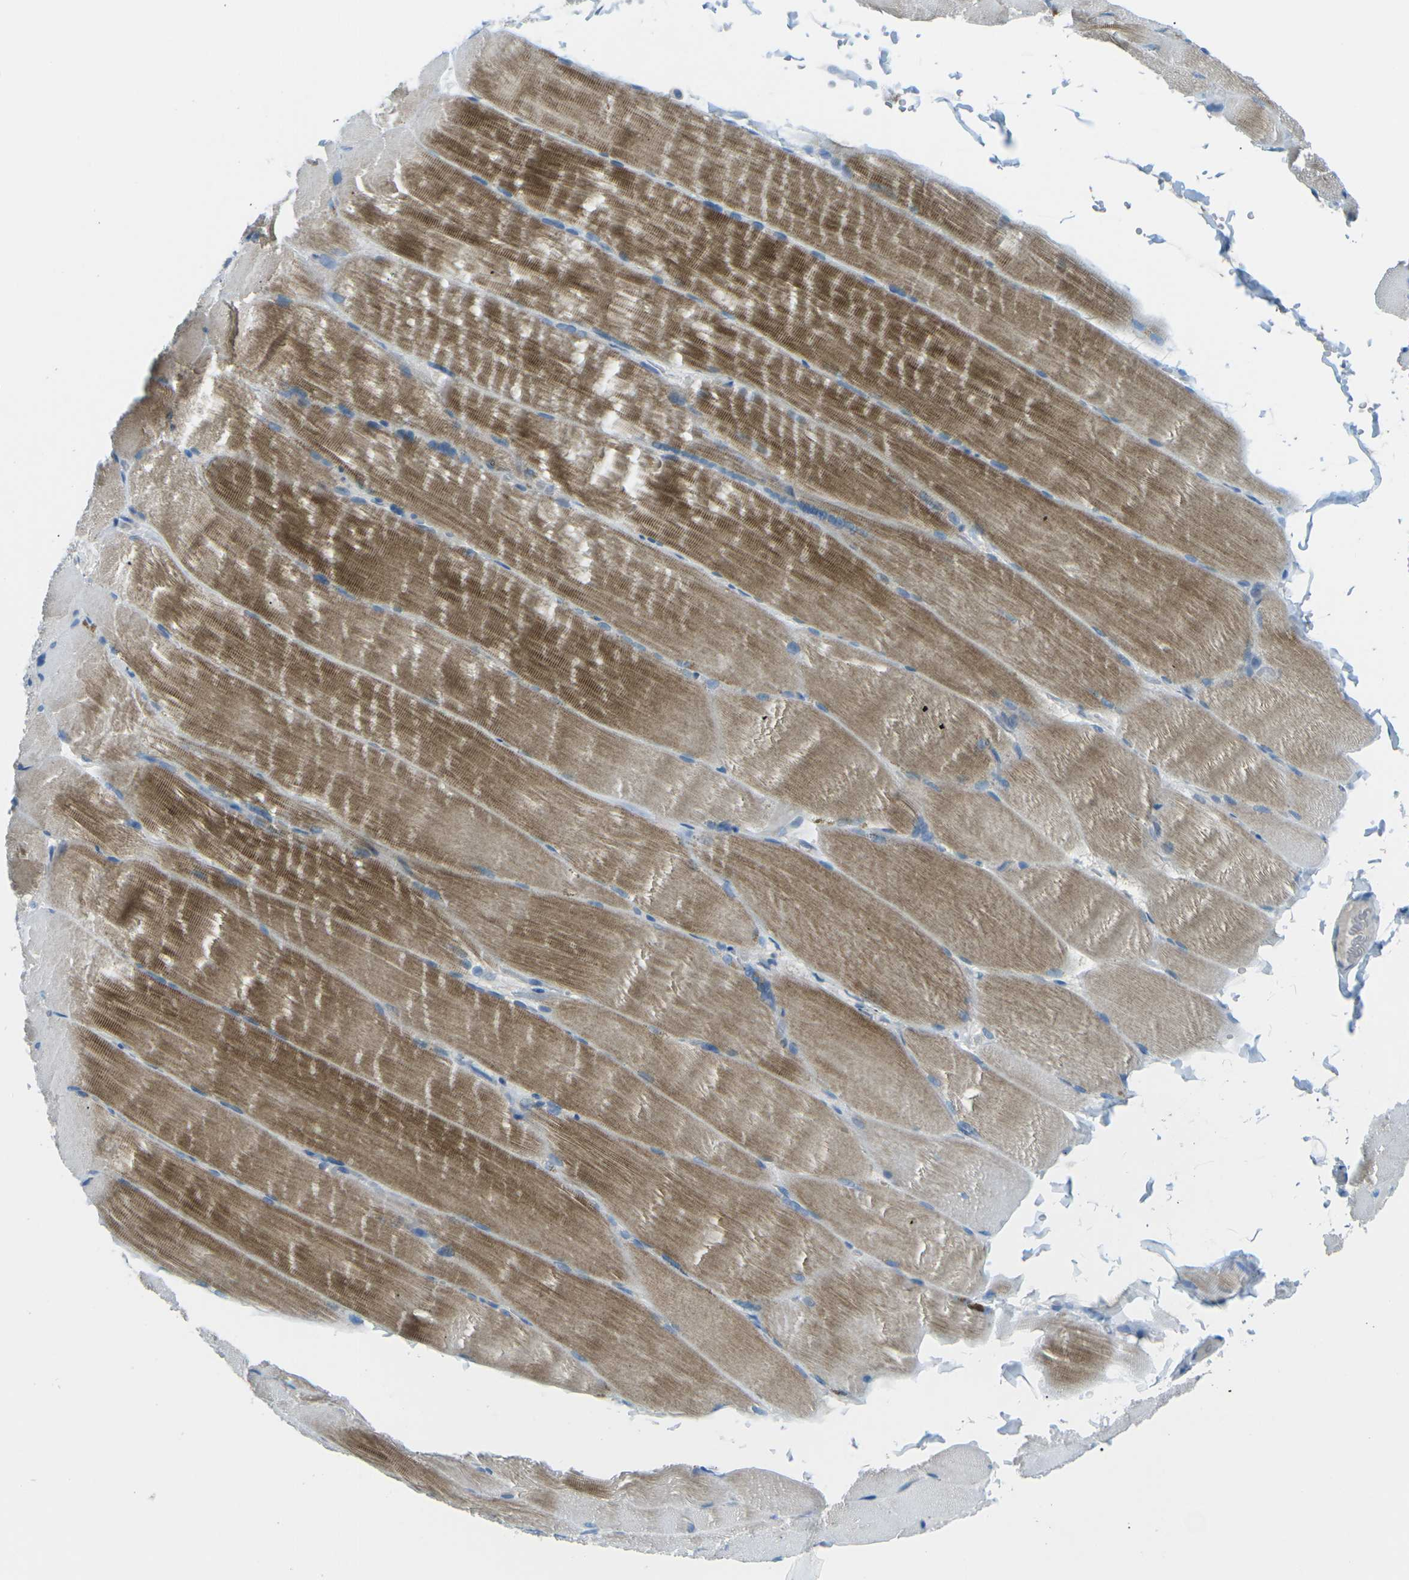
{"staining": {"intensity": "moderate", "quantity": "25%-75%", "location": "cytoplasmic/membranous"}, "tissue": "skeletal muscle", "cell_type": "Myocytes", "image_type": "normal", "snomed": [{"axis": "morphology", "description": "Normal tissue, NOS"}, {"axis": "topography", "description": "Skin"}, {"axis": "topography", "description": "Skeletal muscle"}], "caption": "Immunohistochemistry of unremarkable human skeletal muscle shows medium levels of moderate cytoplasmic/membranous staining in about 25%-75% of myocytes. (IHC, brightfield microscopy, high magnification).", "gene": "CD47", "patient": {"sex": "male", "age": 83}}